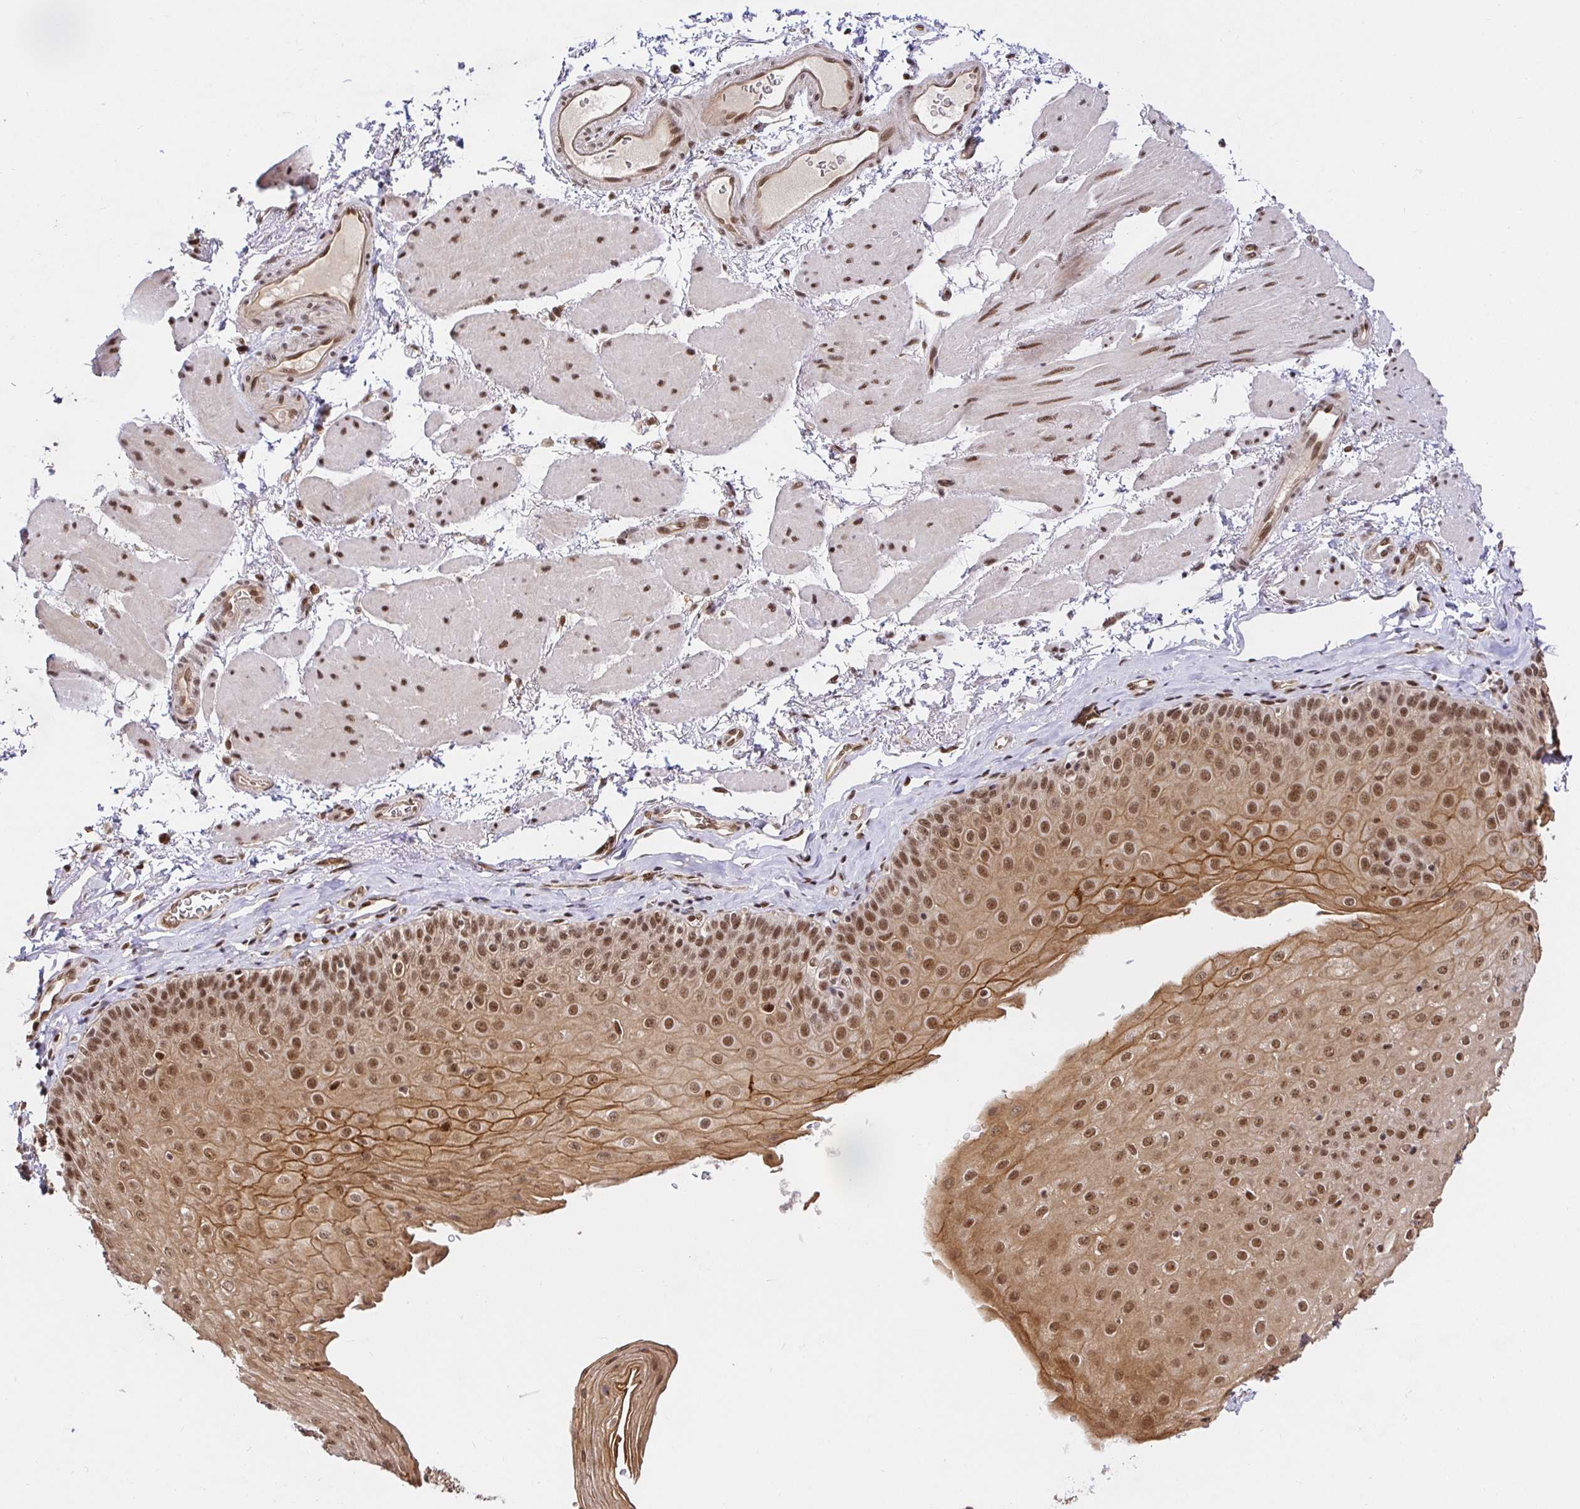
{"staining": {"intensity": "moderate", "quantity": ">75%", "location": "cytoplasmic/membranous,nuclear"}, "tissue": "esophagus", "cell_type": "Squamous epithelial cells", "image_type": "normal", "snomed": [{"axis": "morphology", "description": "Normal tissue, NOS"}, {"axis": "topography", "description": "Esophagus"}], "caption": "Approximately >75% of squamous epithelial cells in normal human esophagus demonstrate moderate cytoplasmic/membranous,nuclear protein expression as visualized by brown immunohistochemical staining.", "gene": "USF1", "patient": {"sex": "female", "age": 81}}